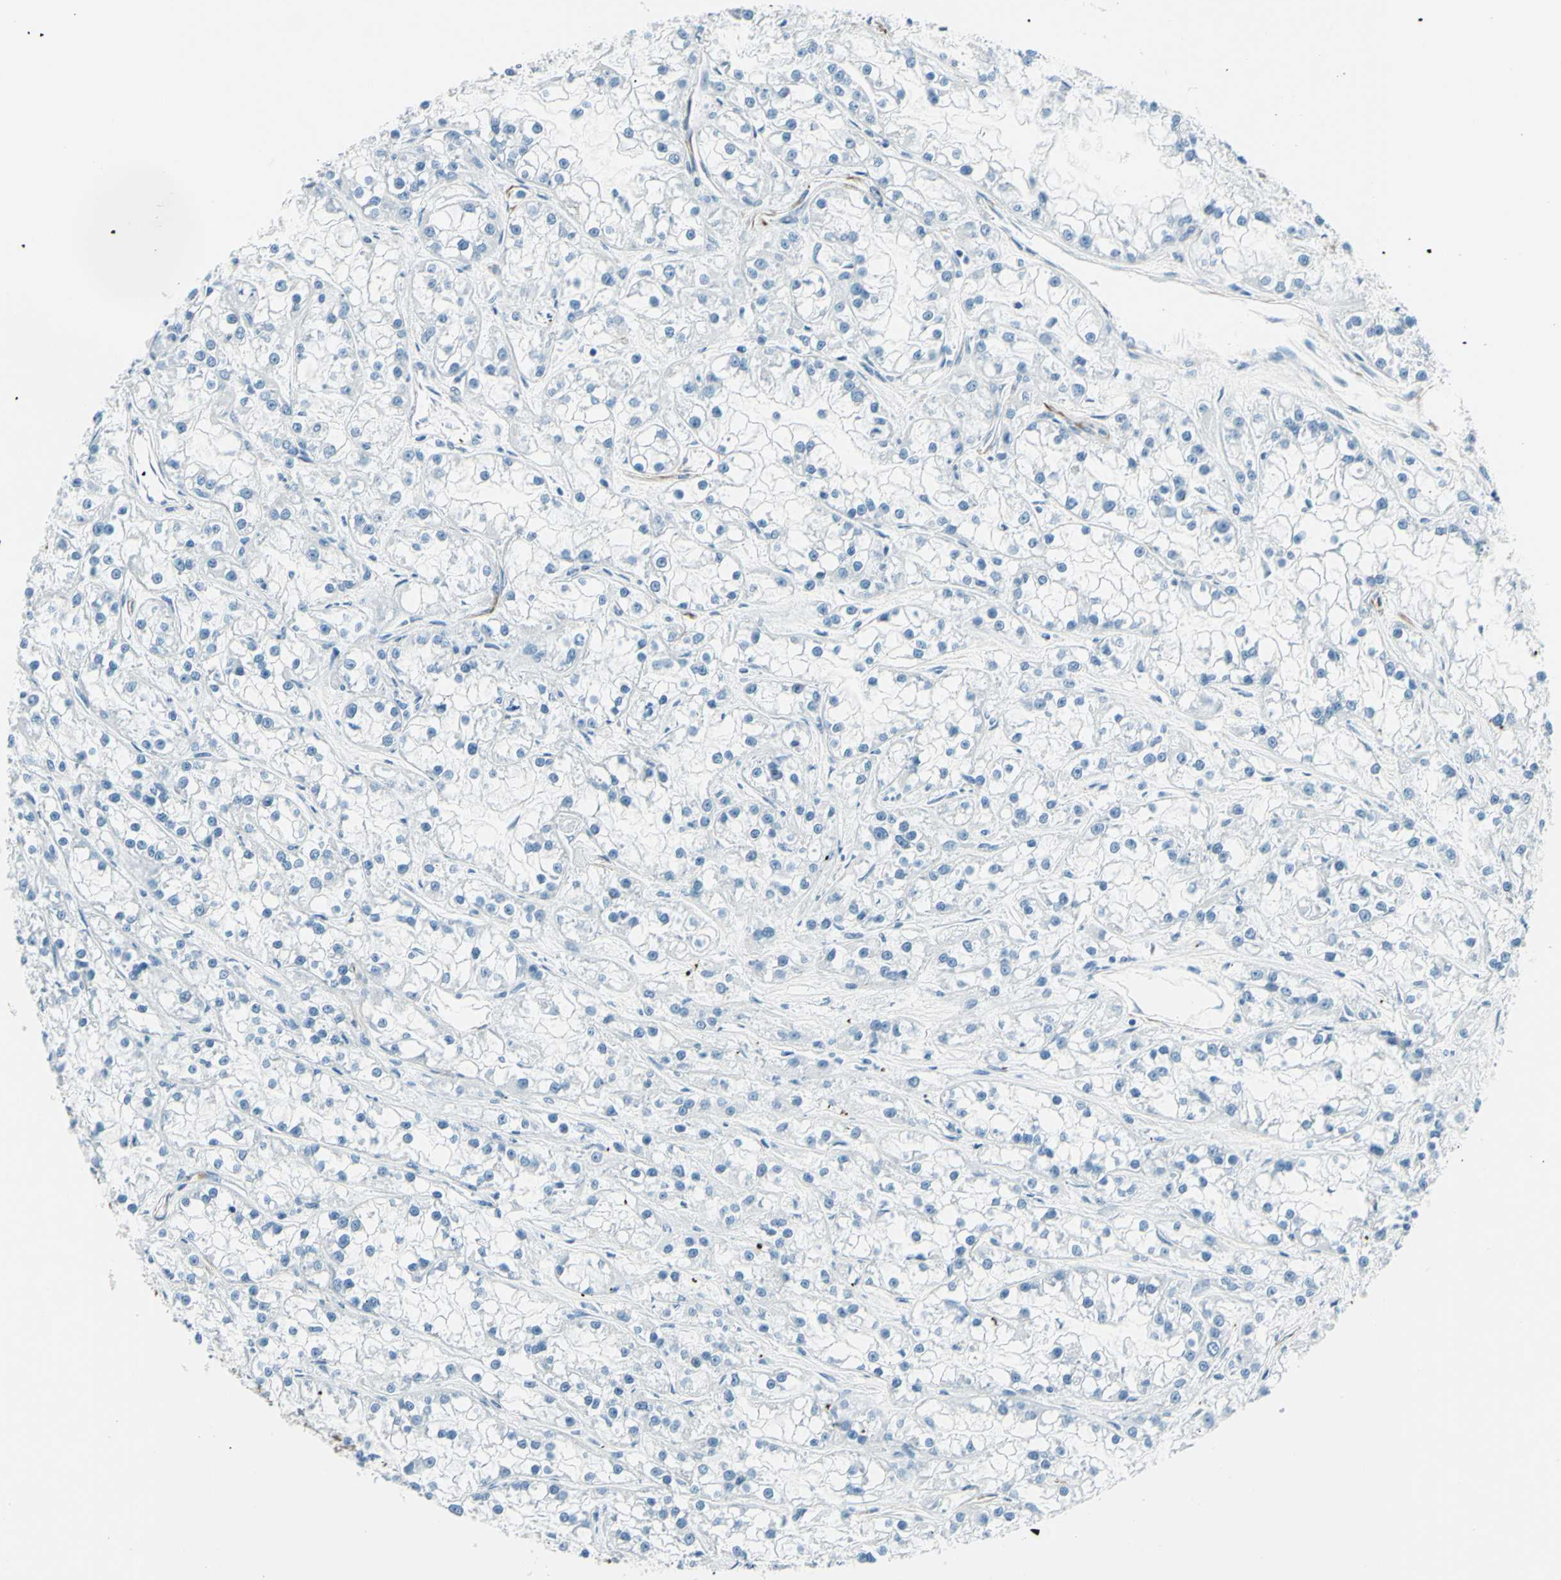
{"staining": {"intensity": "negative", "quantity": "none", "location": "none"}, "tissue": "renal cancer", "cell_type": "Tumor cells", "image_type": "cancer", "snomed": [{"axis": "morphology", "description": "Adenocarcinoma, NOS"}, {"axis": "topography", "description": "Kidney"}], "caption": "Immunohistochemistry (IHC) of renal cancer (adenocarcinoma) exhibits no expression in tumor cells.", "gene": "PTH2R", "patient": {"sex": "female", "age": 52}}